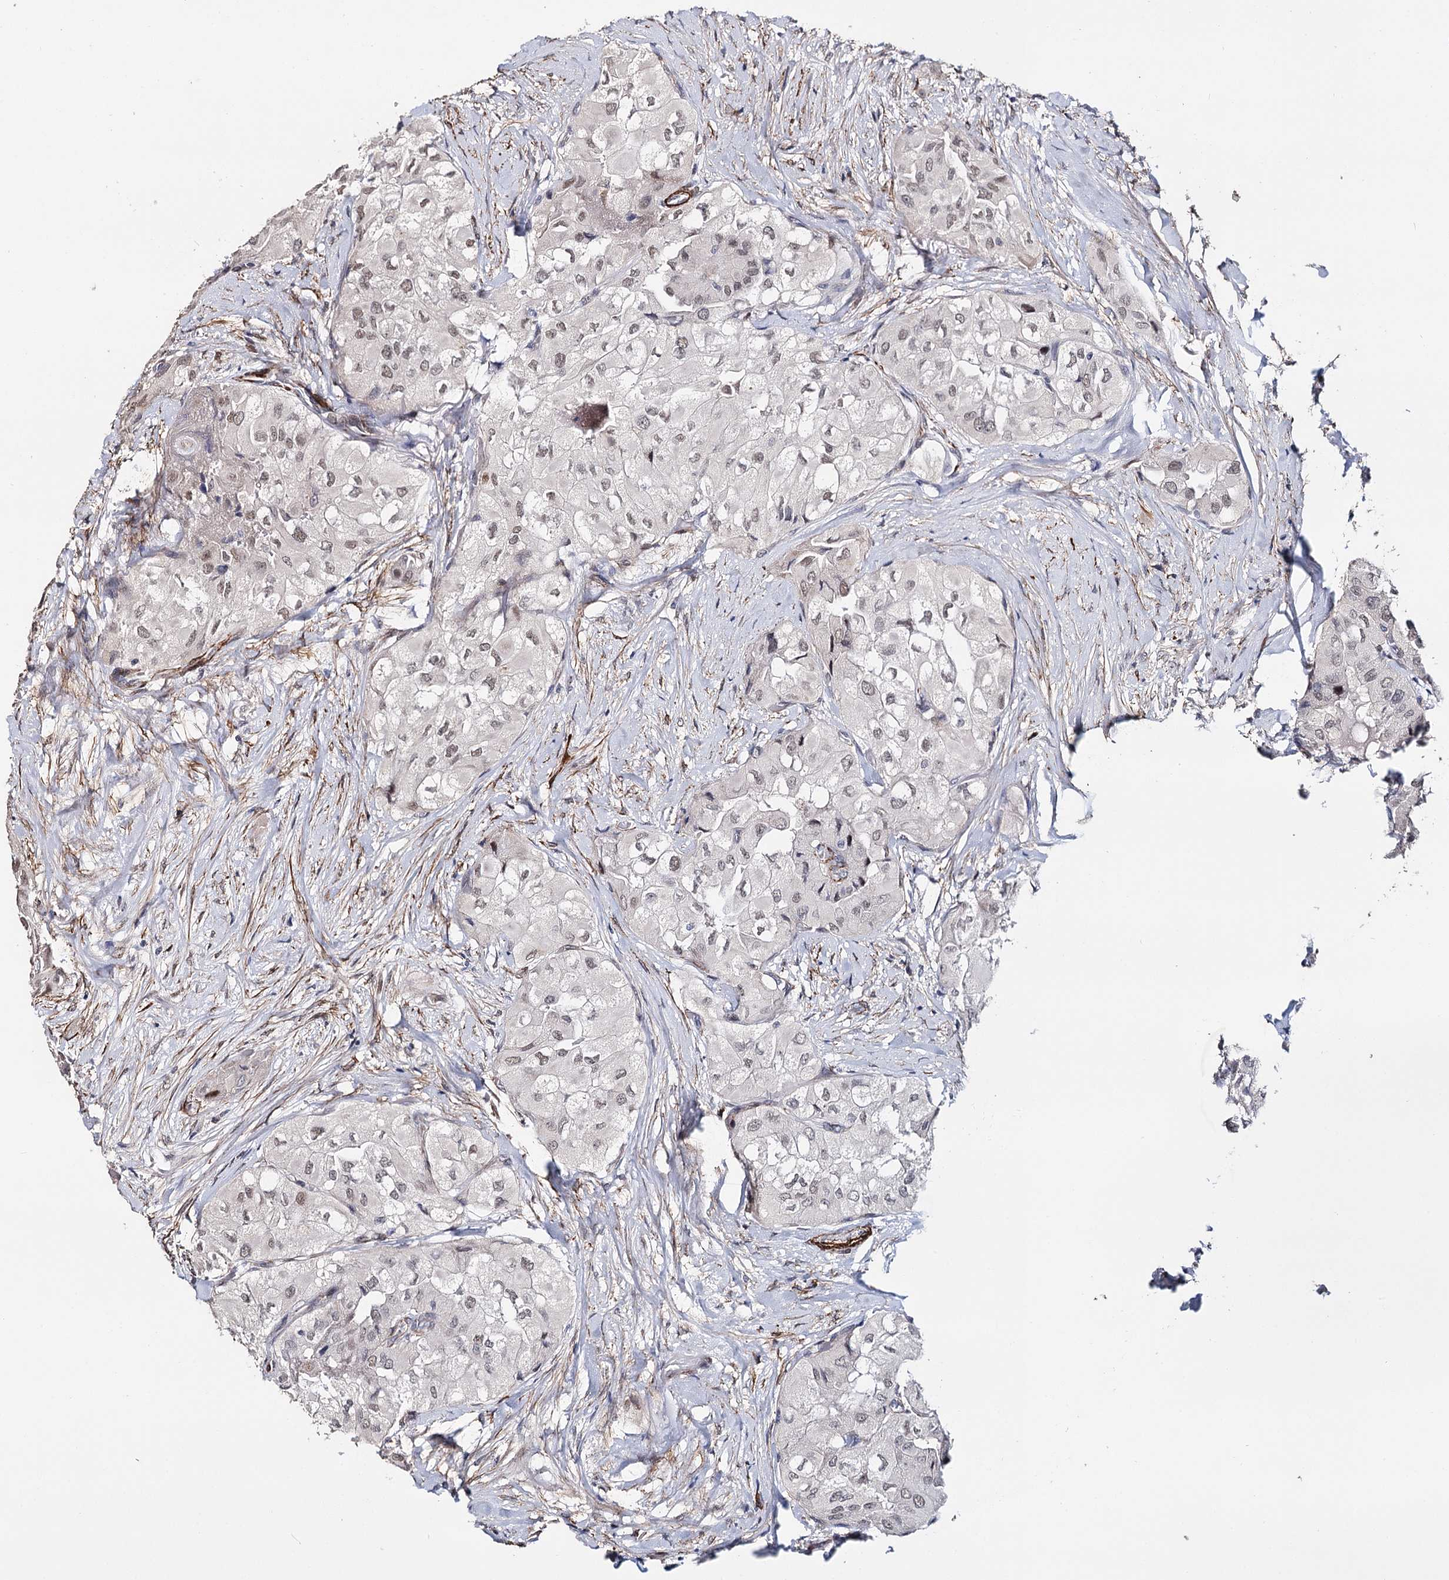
{"staining": {"intensity": "weak", "quantity": "25%-75%", "location": "nuclear"}, "tissue": "thyroid cancer", "cell_type": "Tumor cells", "image_type": "cancer", "snomed": [{"axis": "morphology", "description": "Papillary adenocarcinoma, NOS"}, {"axis": "topography", "description": "Thyroid gland"}], "caption": "Tumor cells demonstrate low levels of weak nuclear staining in approximately 25%-75% of cells in human papillary adenocarcinoma (thyroid).", "gene": "CFAP46", "patient": {"sex": "female", "age": 59}}